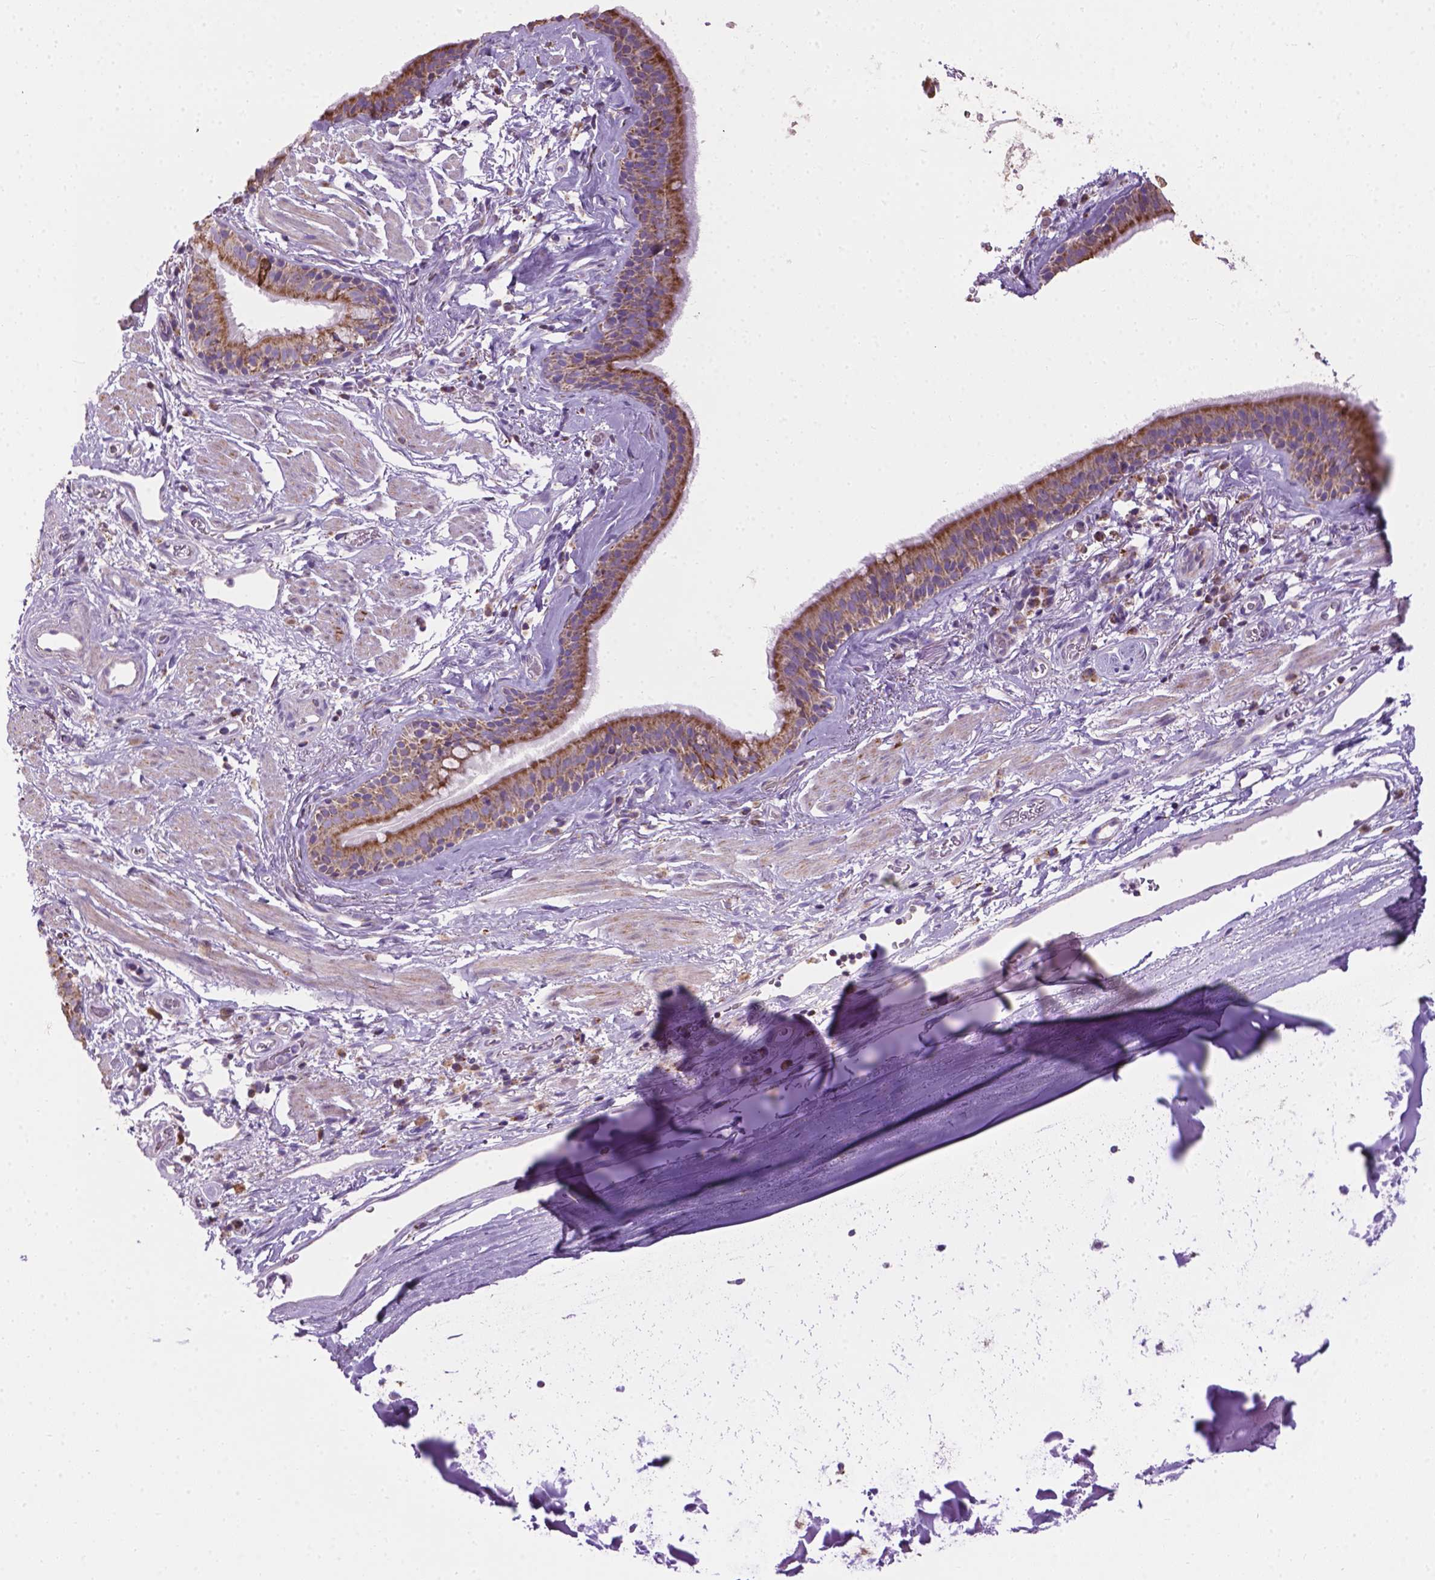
{"staining": {"intensity": "moderate", "quantity": ">75%", "location": "cytoplasmic/membranous"}, "tissue": "bronchus", "cell_type": "Respiratory epithelial cells", "image_type": "normal", "snomed": [{"axis": "morphology", "description": "Normal tissue, NOS"}, {"axis": "topography", "description": "Cartilage tissue"}, {"axis": "topography", "description": "Bronchus"}], "caption": "DAB immunohistochemical staining of normal bronchus displays moderate cytoplasmic/membranous protein expression in approximately >75% of respiratory epithelial cells. Using DAB (brown) and hematoxylin (blue) stains, captured at high magnification using brightfield microscopy.", "gene": "VDAC1", "patient": {"sex": "male", "age": 58}}